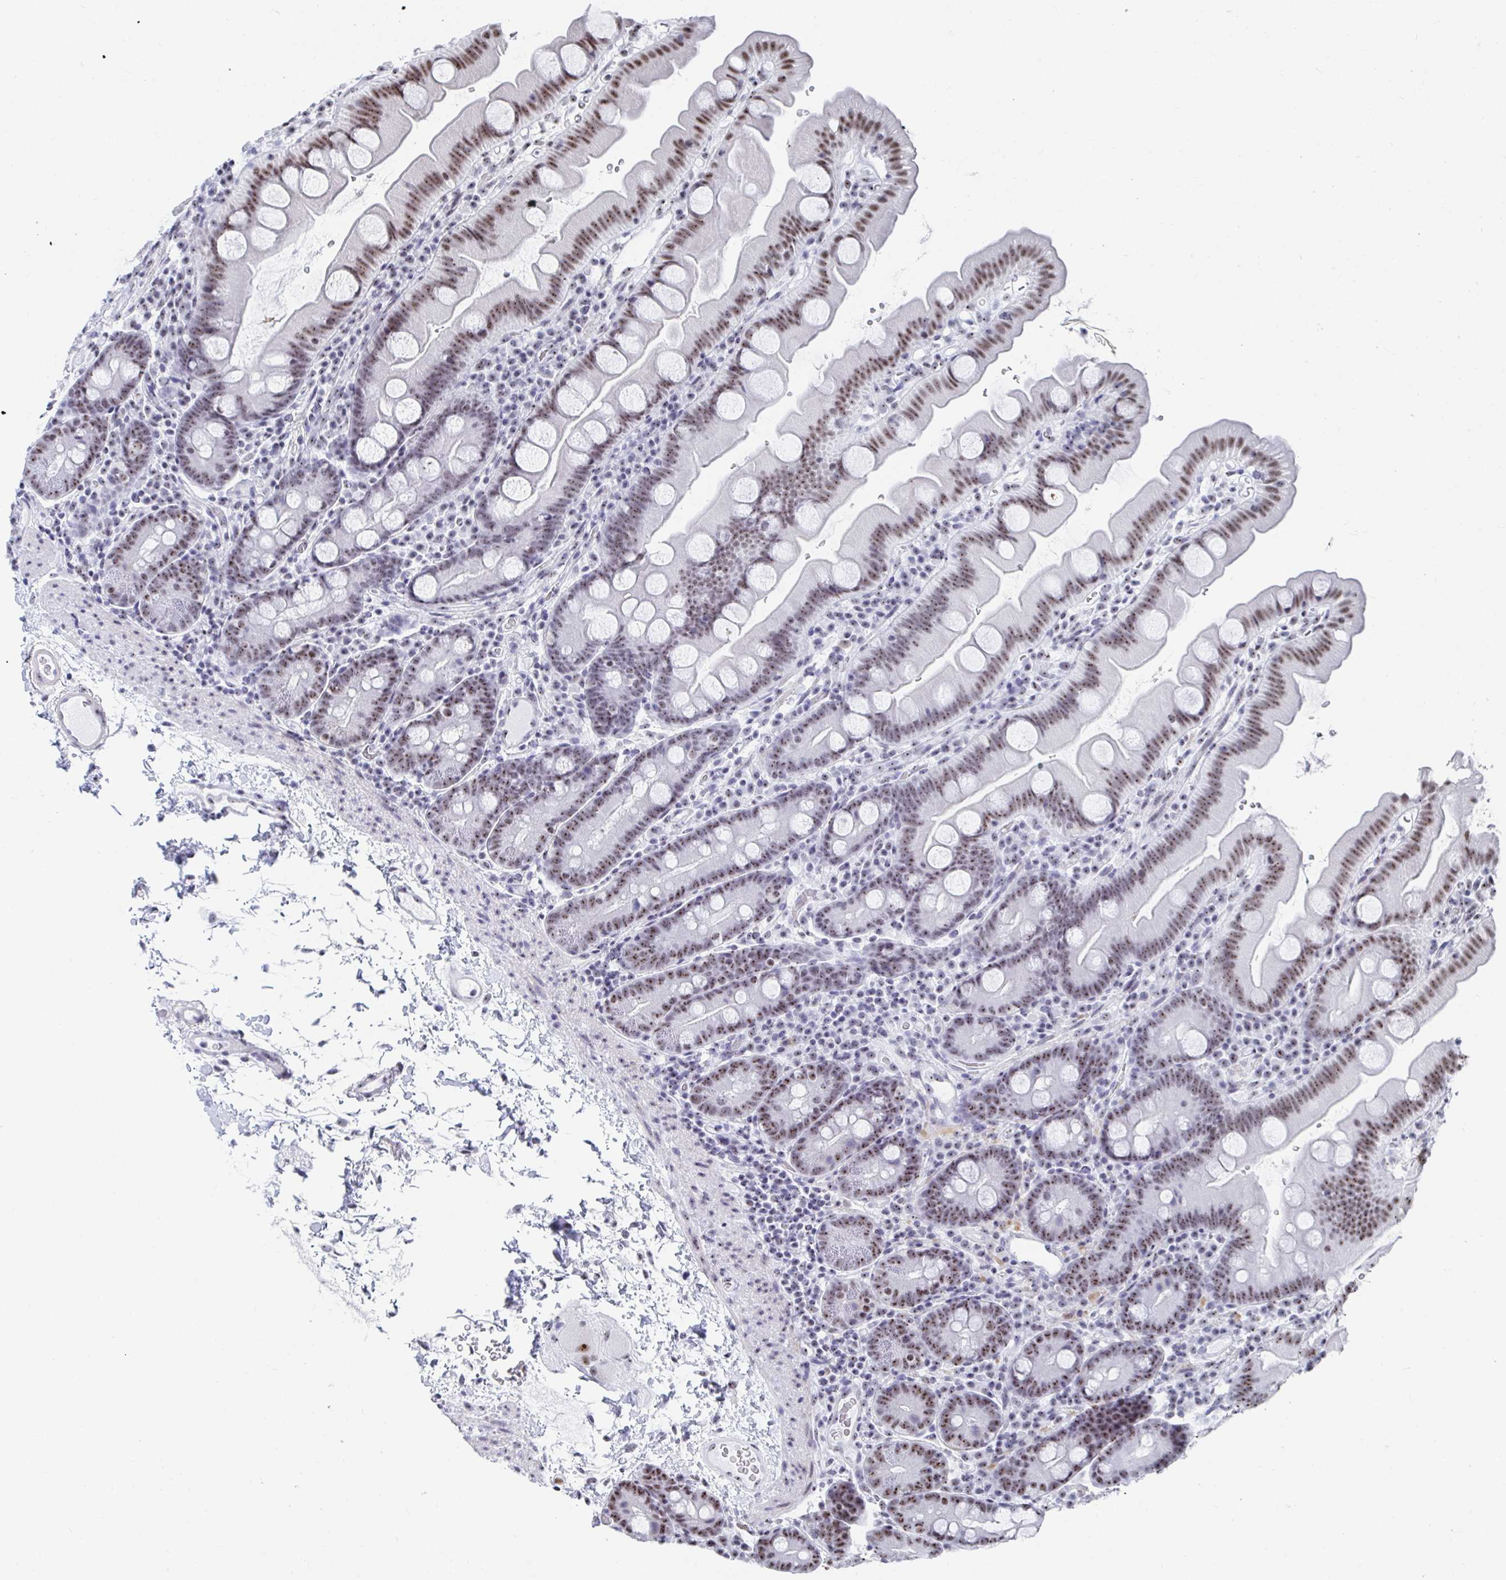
{"staining": {"intensity": "moderate", "quantity": "25%-75%", "location": "nuclear"}, "tissue": "small intestine", "cell_type": "Glandular cells", "image_type": "normal", "snomed": [{"axis": "morphology", "description": "Normal tissue, NOS"}, {"axis": "topography", "description": "Small intestine"}], "caption": "About 25%-75% of glandular cells in unremarkable small intestine display moderate nuclear protein expression as visualized by brown immunohistochemical staining.", "gene": "SIRT7", "patient": {"sex": "female", "age": 68}}